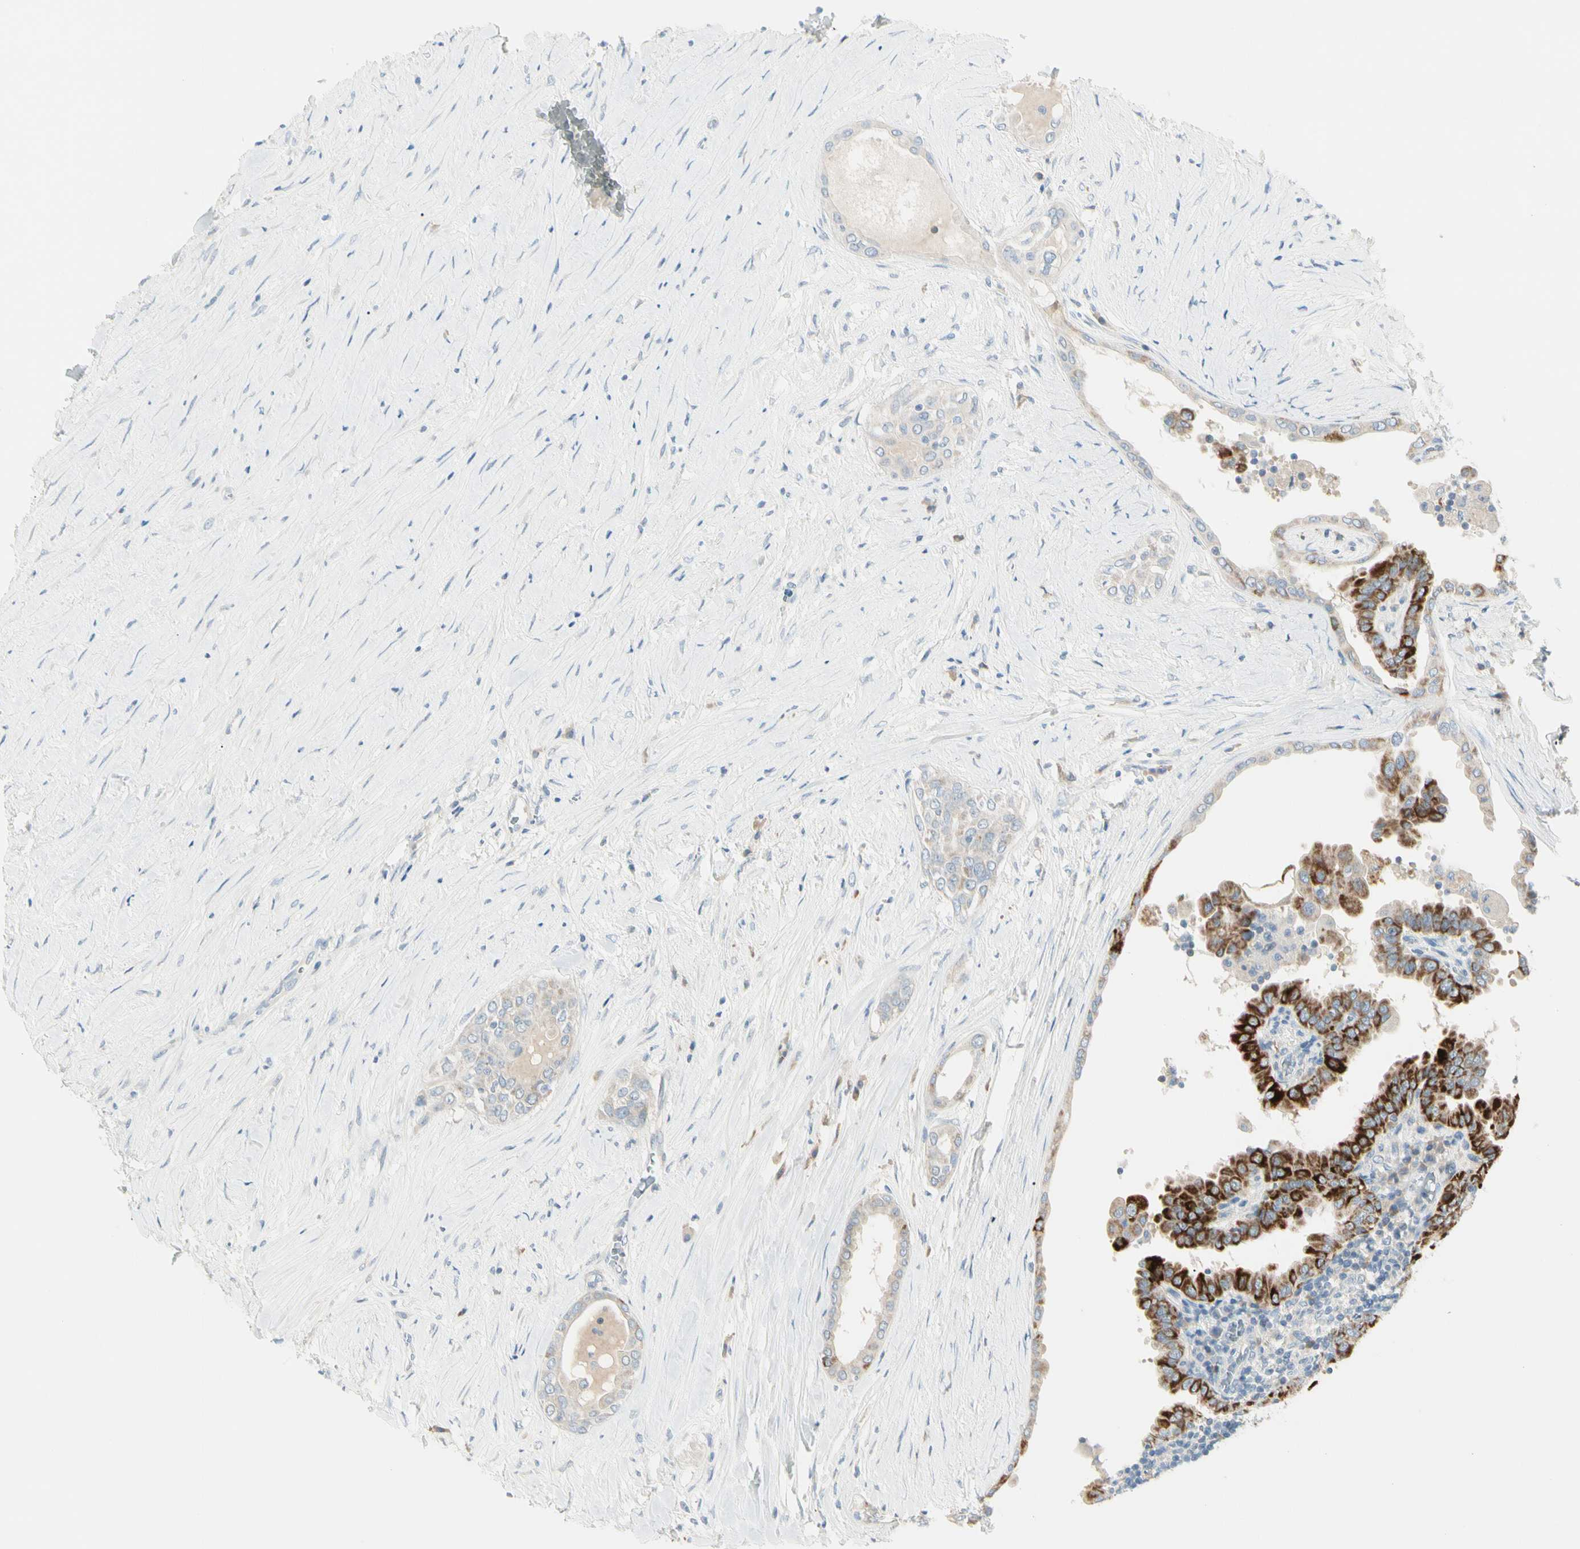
{"staining": {"intensity": "strong", "quantity": "25%-75%", "location": "cytoplasmic/membranous"}, "tissue": "thyroid cancer", "cell_type": "Tumor cells", "image_type": "cancer", "snomed": [{"axis": "morphology", "description": "Papillary adenocarcinoma, NOS"}, {"axis": "topography", "description": "Thyroid gland"}], "caption": "A high amount of strong cytoplasmic/membranous positivity is seen in about 25%-75% of tumor cells in thyroid papillary adenocarcinoma tissue.", "gene": "SLC6A15", "patient": {"sex": "male", "age": 33}}